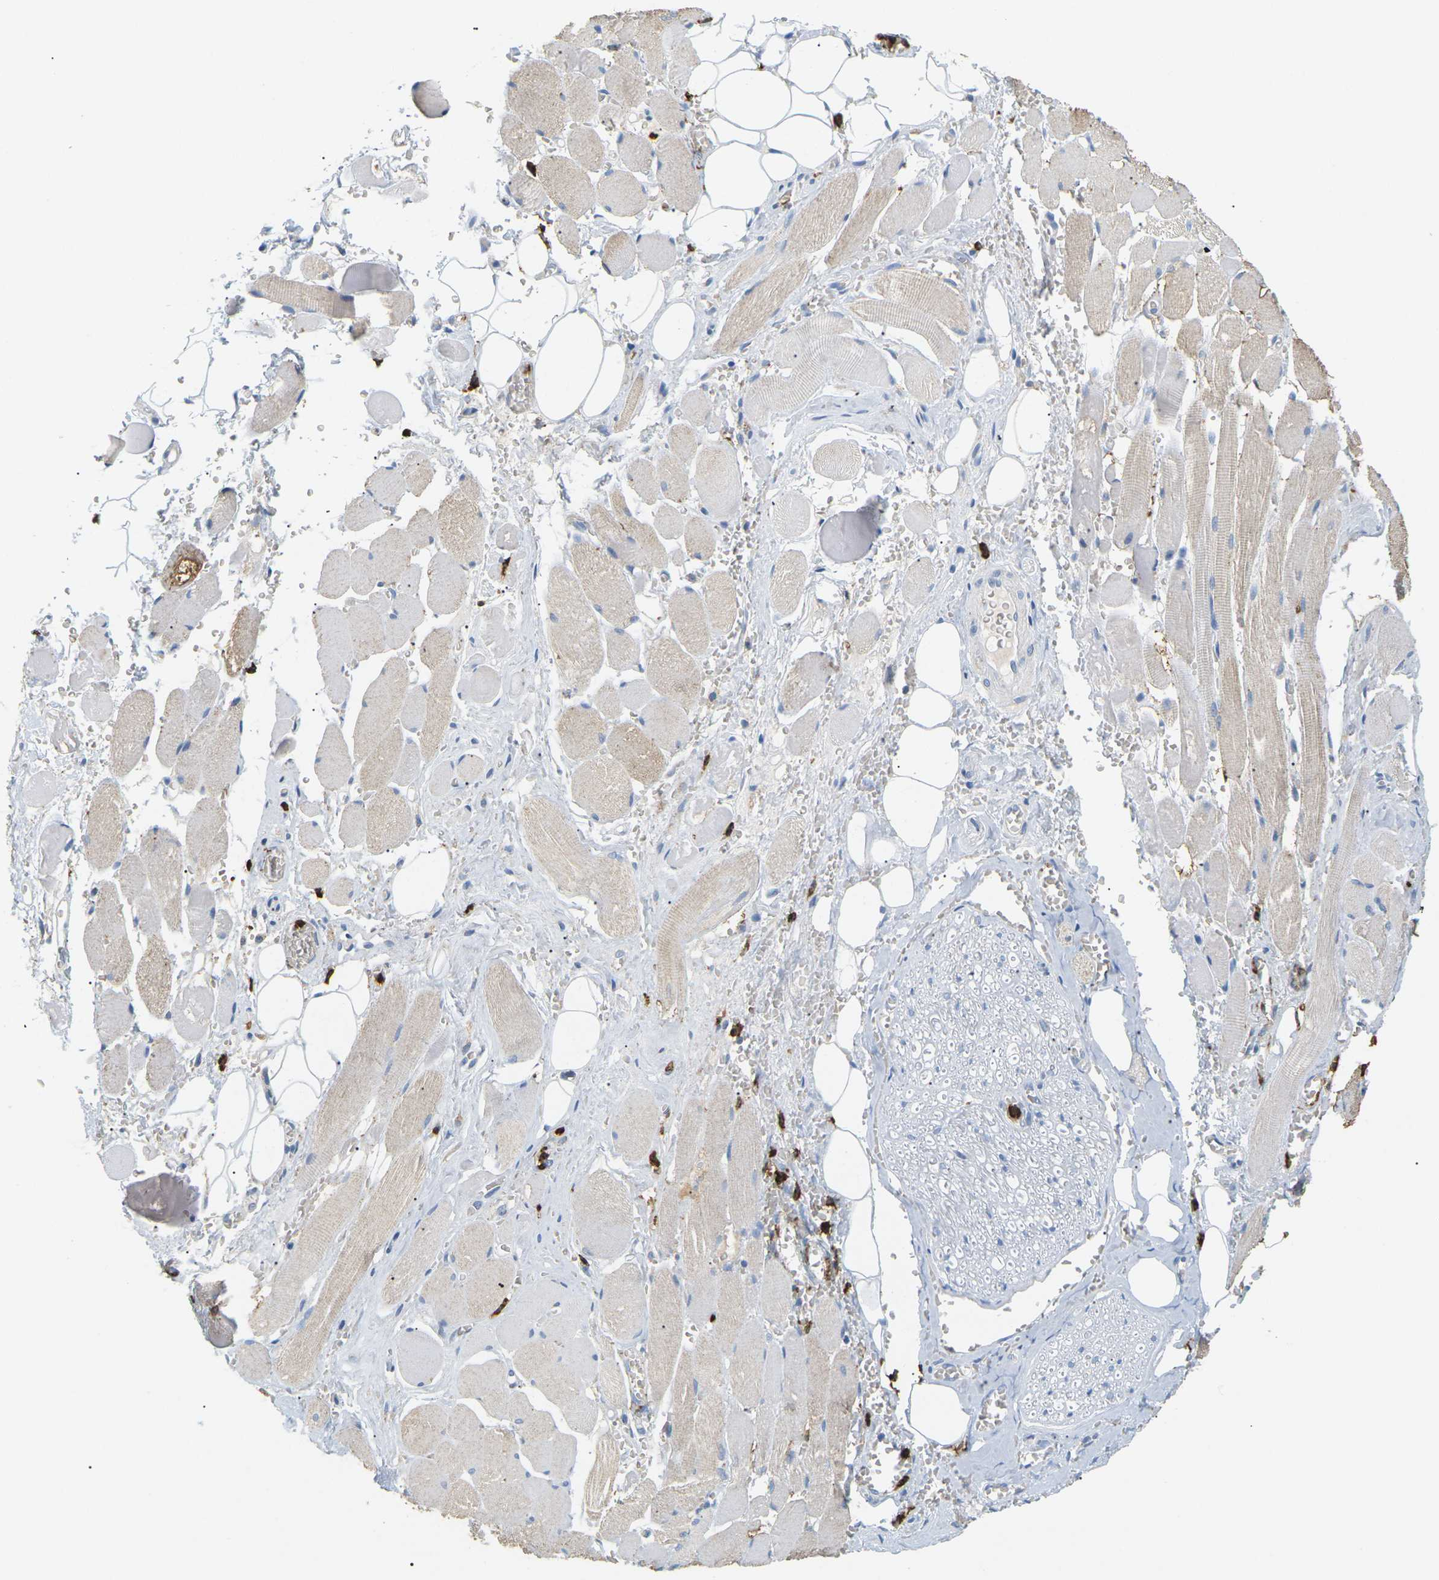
{"staining": {"intensity": "negative", "quantity": "none", "location": "none"}, "tissue": "adipose tissue", "cell_type": "Adipocytes", "image_type": "normal", "snomed": [{"axis": "morphology", "description": "Squamous cell carcinoma, NOS"}, {"axis": "topography", "description": "Oral tissue"}, {"axis": "topography", "description": "Head-Neck"}], "caption": "Immunohistochemistry photomicrograph of unremarkable human adipose tissue stained for a protein (brown), which demonstrates no staining in adipocytes.", "gene": "ADM", "patient": {"sex": "female", "age": 50}}